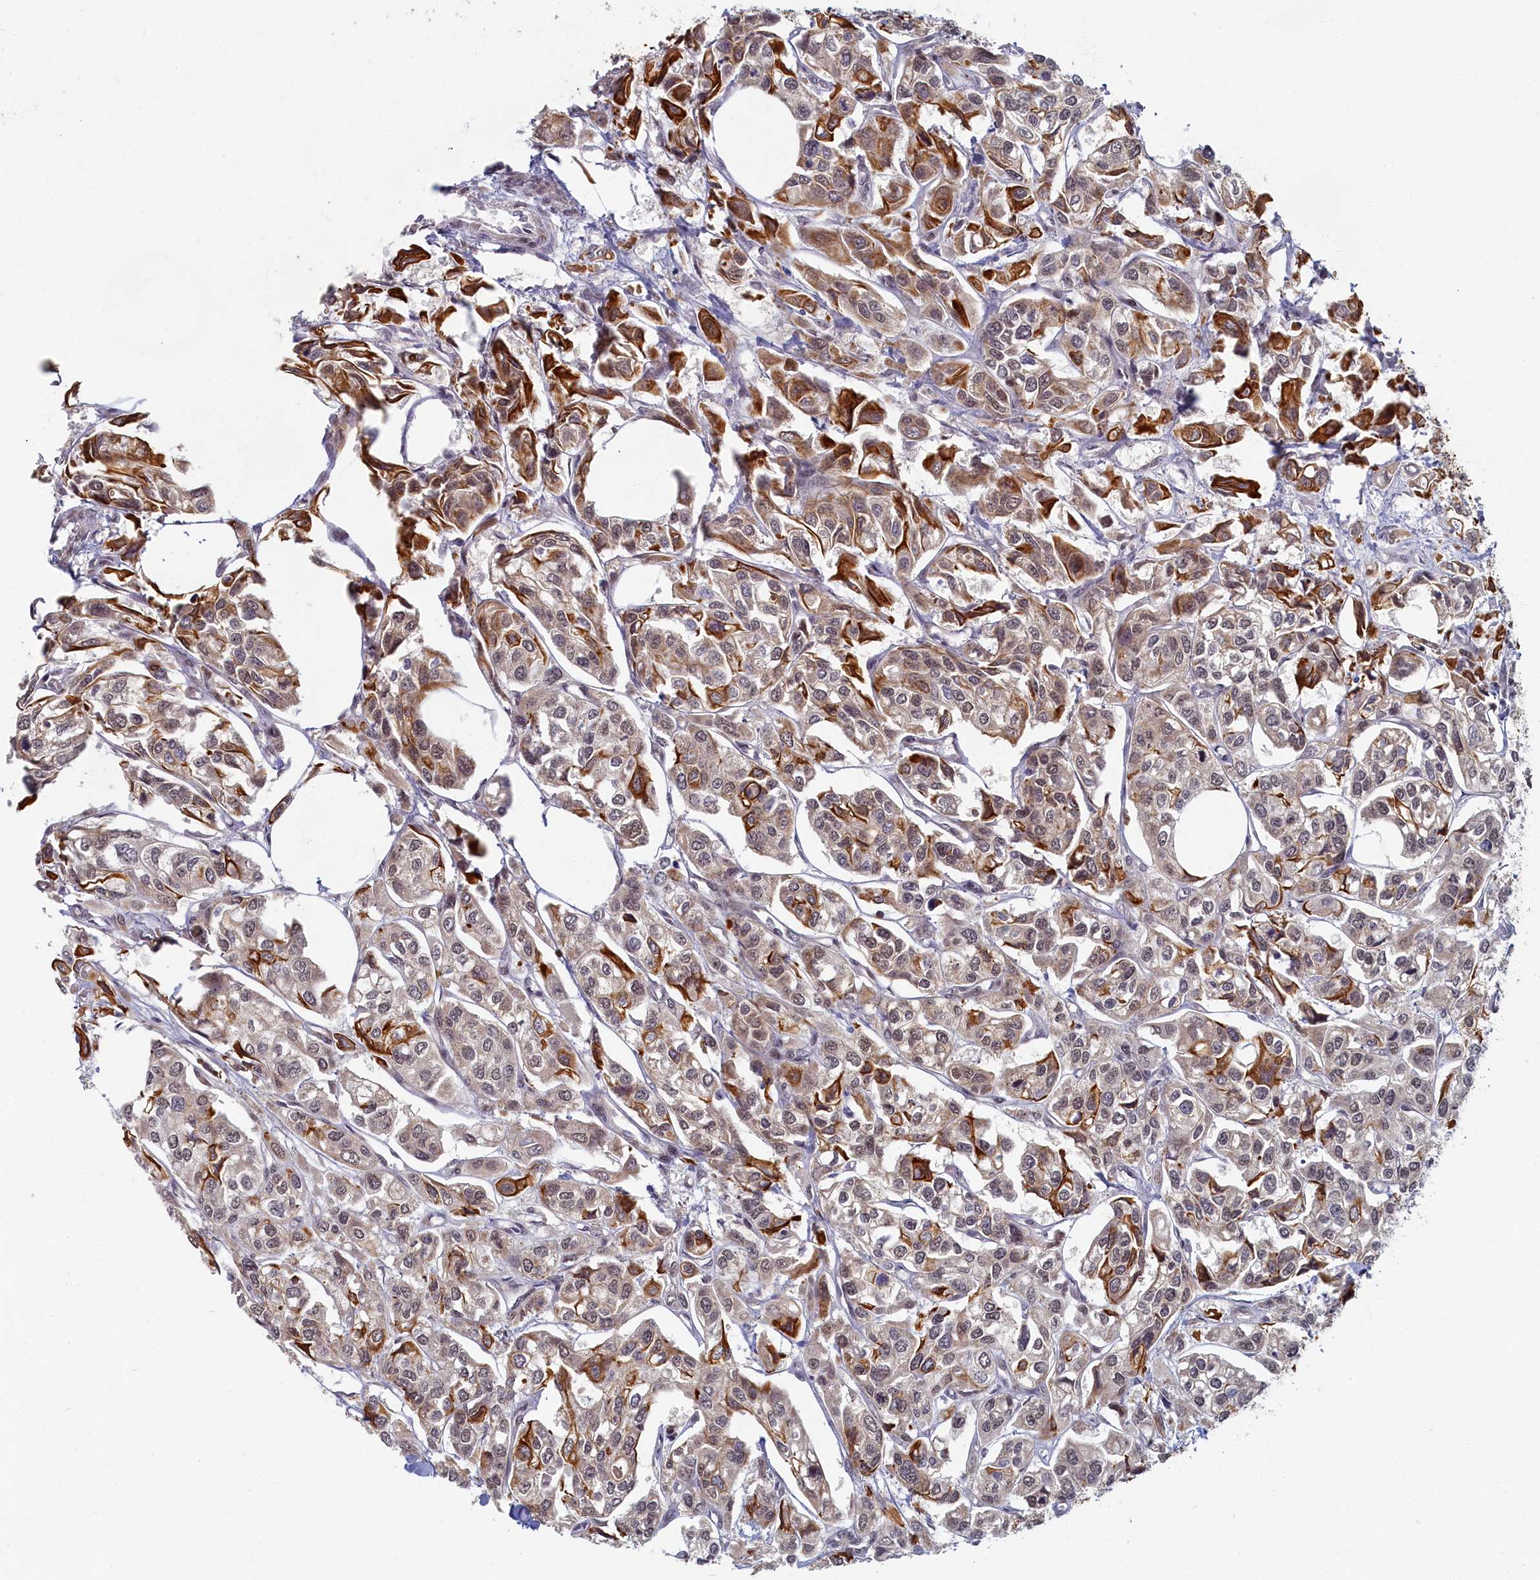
{"staining": {"intensity": "strong", "quantity": "<25%", "location": "cytoplasmic/membranous"}, "tissue": "urothelial cancer", "cell_type": "Tumor cells", "image_type": "cancer", "snomed": [{"axis": "morphology", "description": "Urothelial carcinoma, High grade"}, {"axis": "topography", "description": "Urinary bladder"}], "caption": "Tumor cells reveal medium levels of strong cytoplasmic/membranous expression in approximately <25% of cells in urothelial cancer.", "gene": "DNAJC17", "patient": {"sex": "male", "age": 67}}